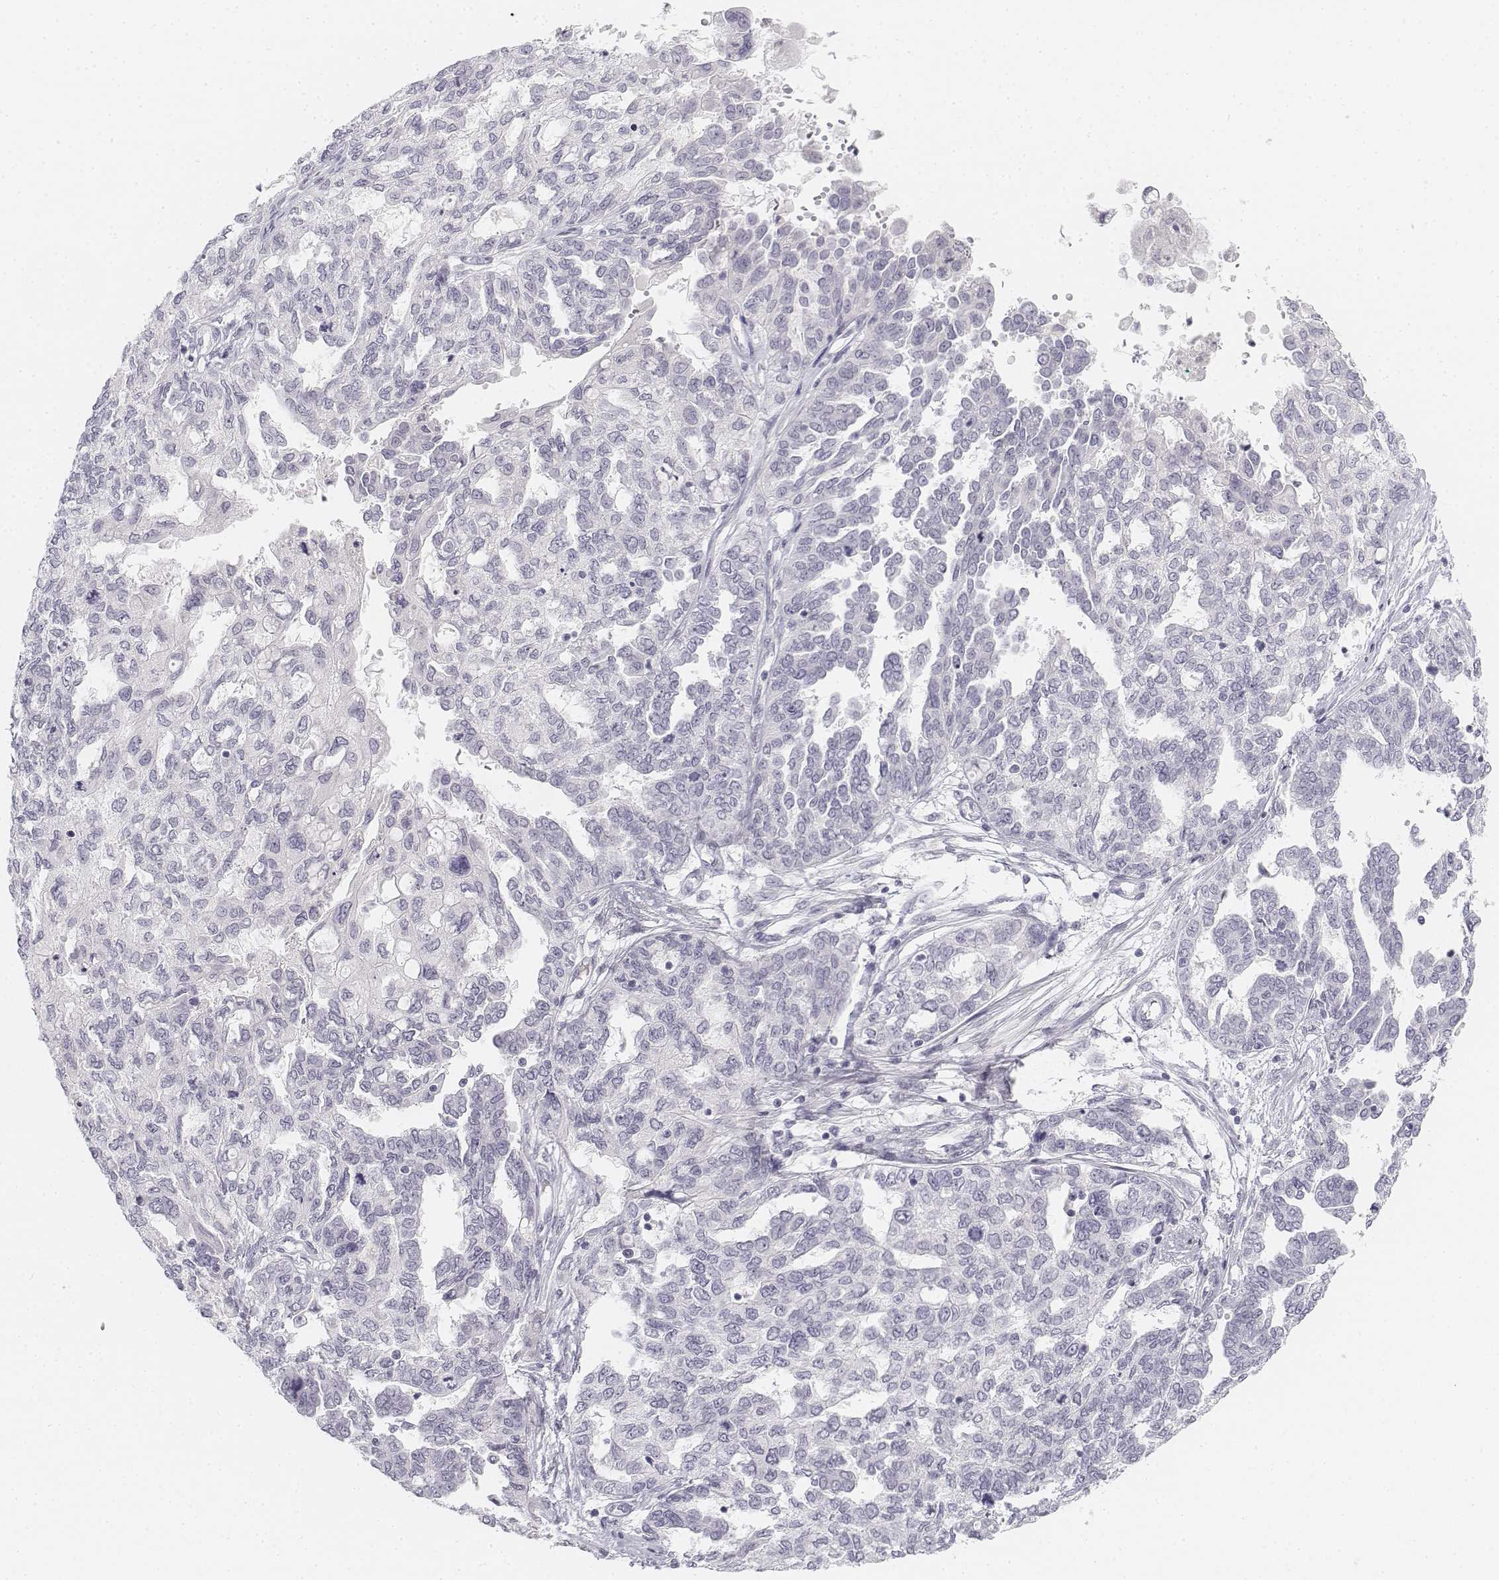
{"staining": {"intensity": "negative", "quantity": "none", "location": "none"}, "tissue": "ovarian cancer", "cell_type": "Tumor cells", "image_type": "cancer", "snomed": [{"axis": "morphology", "description": "Cystadenocarcinoma, serous, NOS"}, {"axis": "topography", "description": "Ovary"}], "caption": "The photomicrograph reveals no significant positivity in tumor cells of ovarian serous cystadenocarcinoma.", "gene": "KRT25", "patient": {"sex": "female", "age": 53}}